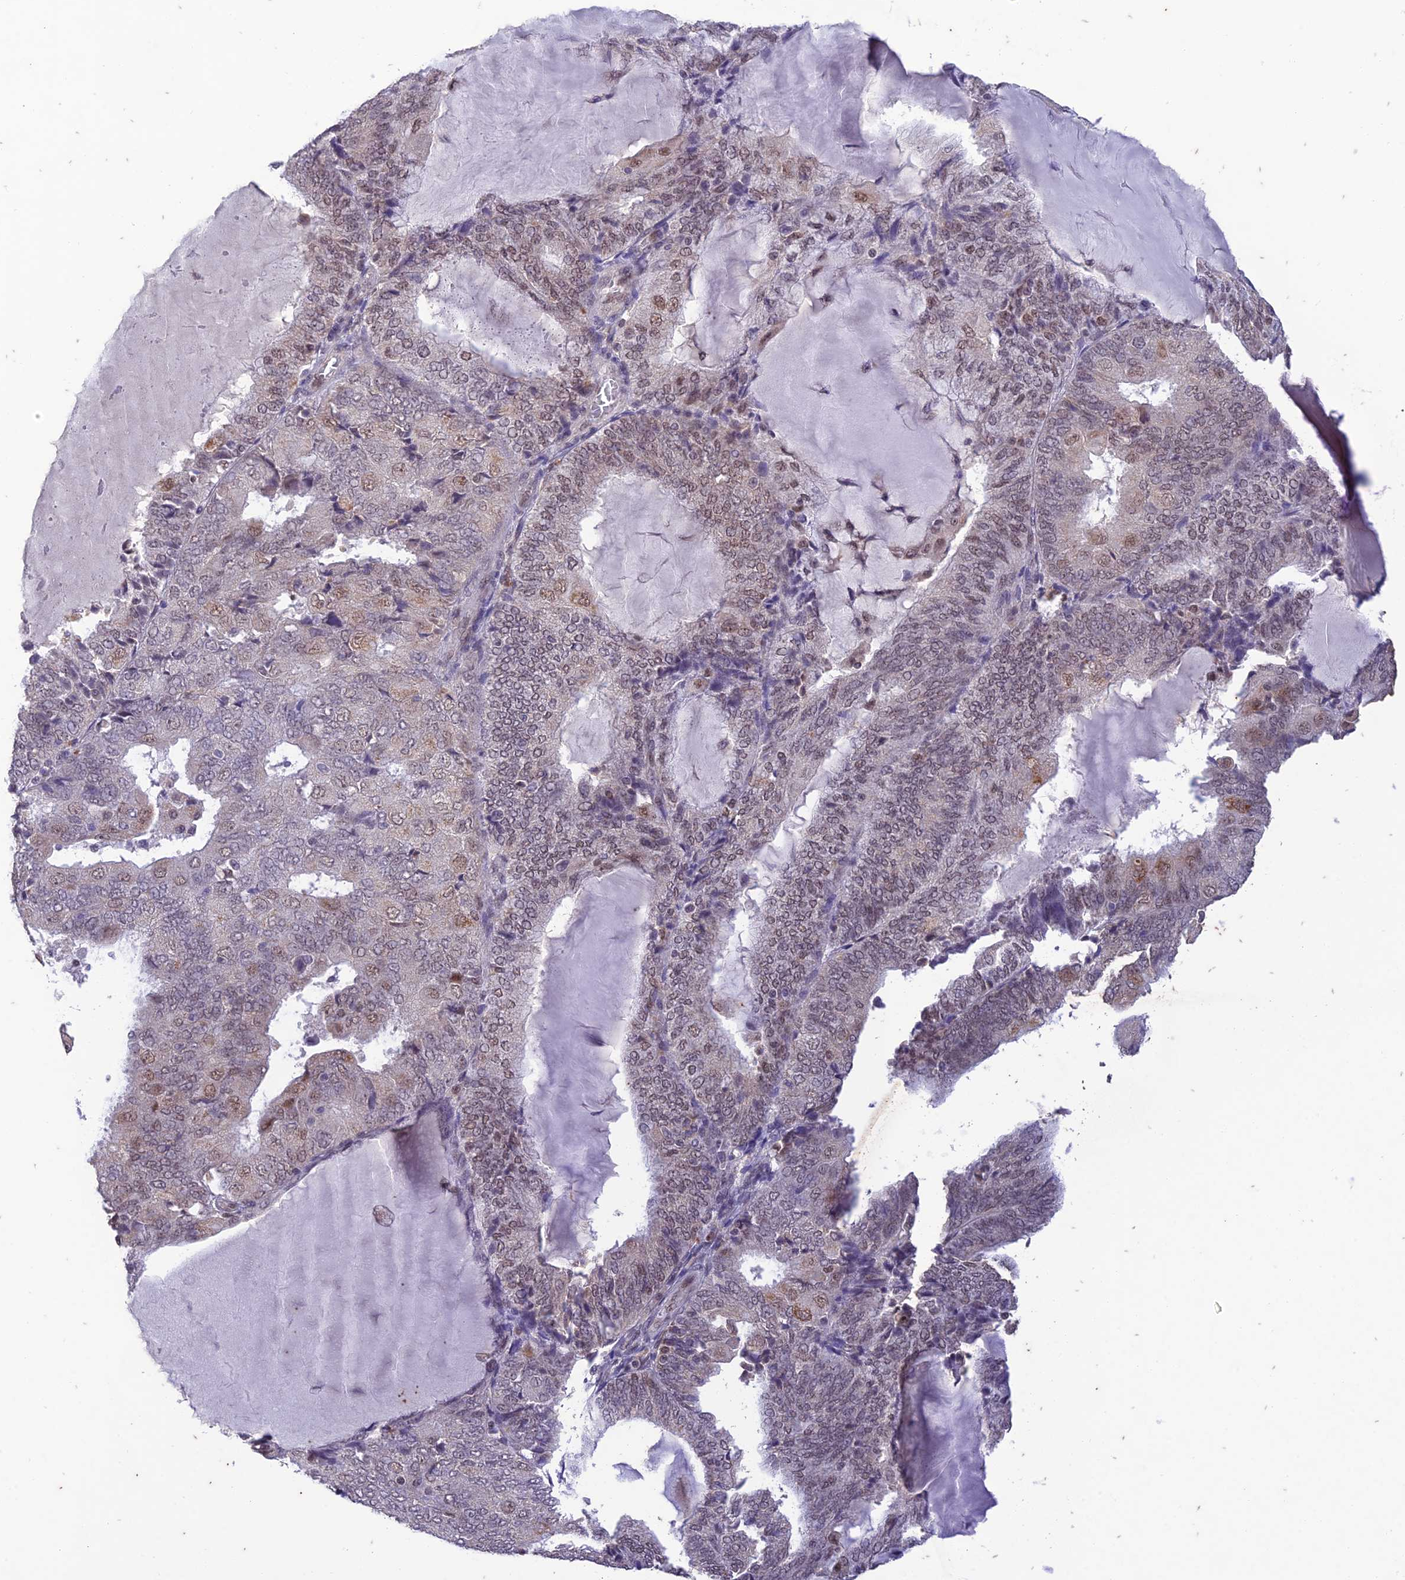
{"staining": {"intensity": "weak", "quantity": "<25%", "location": "nuclear"}, "tissue": "endometrial cancer", "cell_type": "Tumor cells", "image_type": "cancer", "snomed": [{"axis": "morphology", "description": "Adenocarcinoma, NOS"}, {"axis": "topography", "description": "Endometrium"}], "caption": "Tumor cells show no significant positivity in adenocarcinoma (endometrial).", "gene": "POP4", "patient": {"sex": "female", "age": 81}}